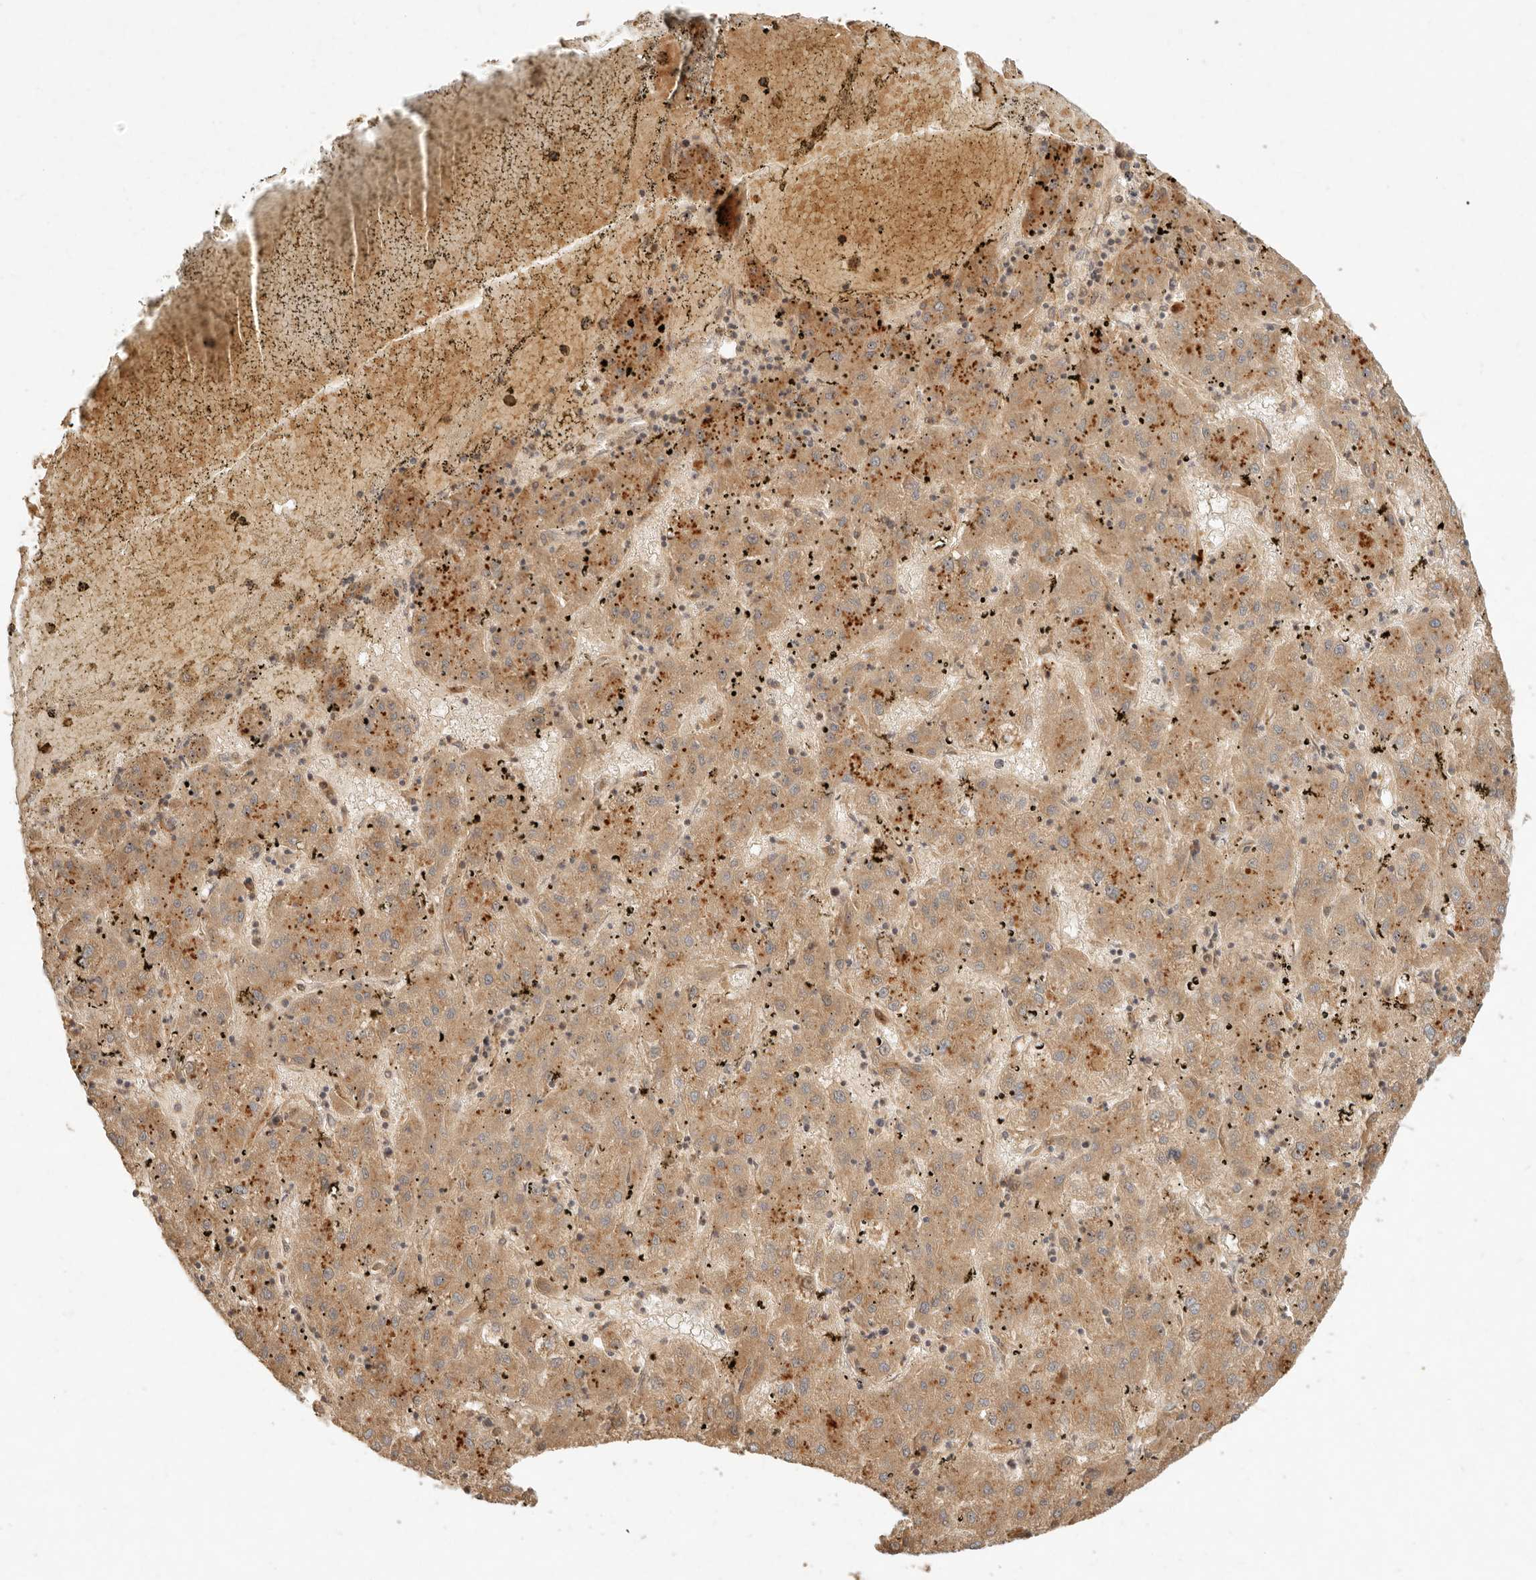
{"staining": {"intensity": "moderate", "quantity": ">75%", "location": "cytoplasmic/membranous"}, "tissue": "liver cancer", "cell_type": "Tumor cells", "image_type": "cancer", "snomed": [{"axis": "morphology", "description": "Carcinoma, Hepatocellular, NOS"}, {"axis": "topography", "description": "Liver"}], "caption": "Protein expression analysis of hepatocellular carcinoma (liver) shows moderate cytoplasmic/membranous positivity in approximately >75% of tumor cells.", "gene": "ANKRD61", "patient": {"sex": "male", "age": 72}}